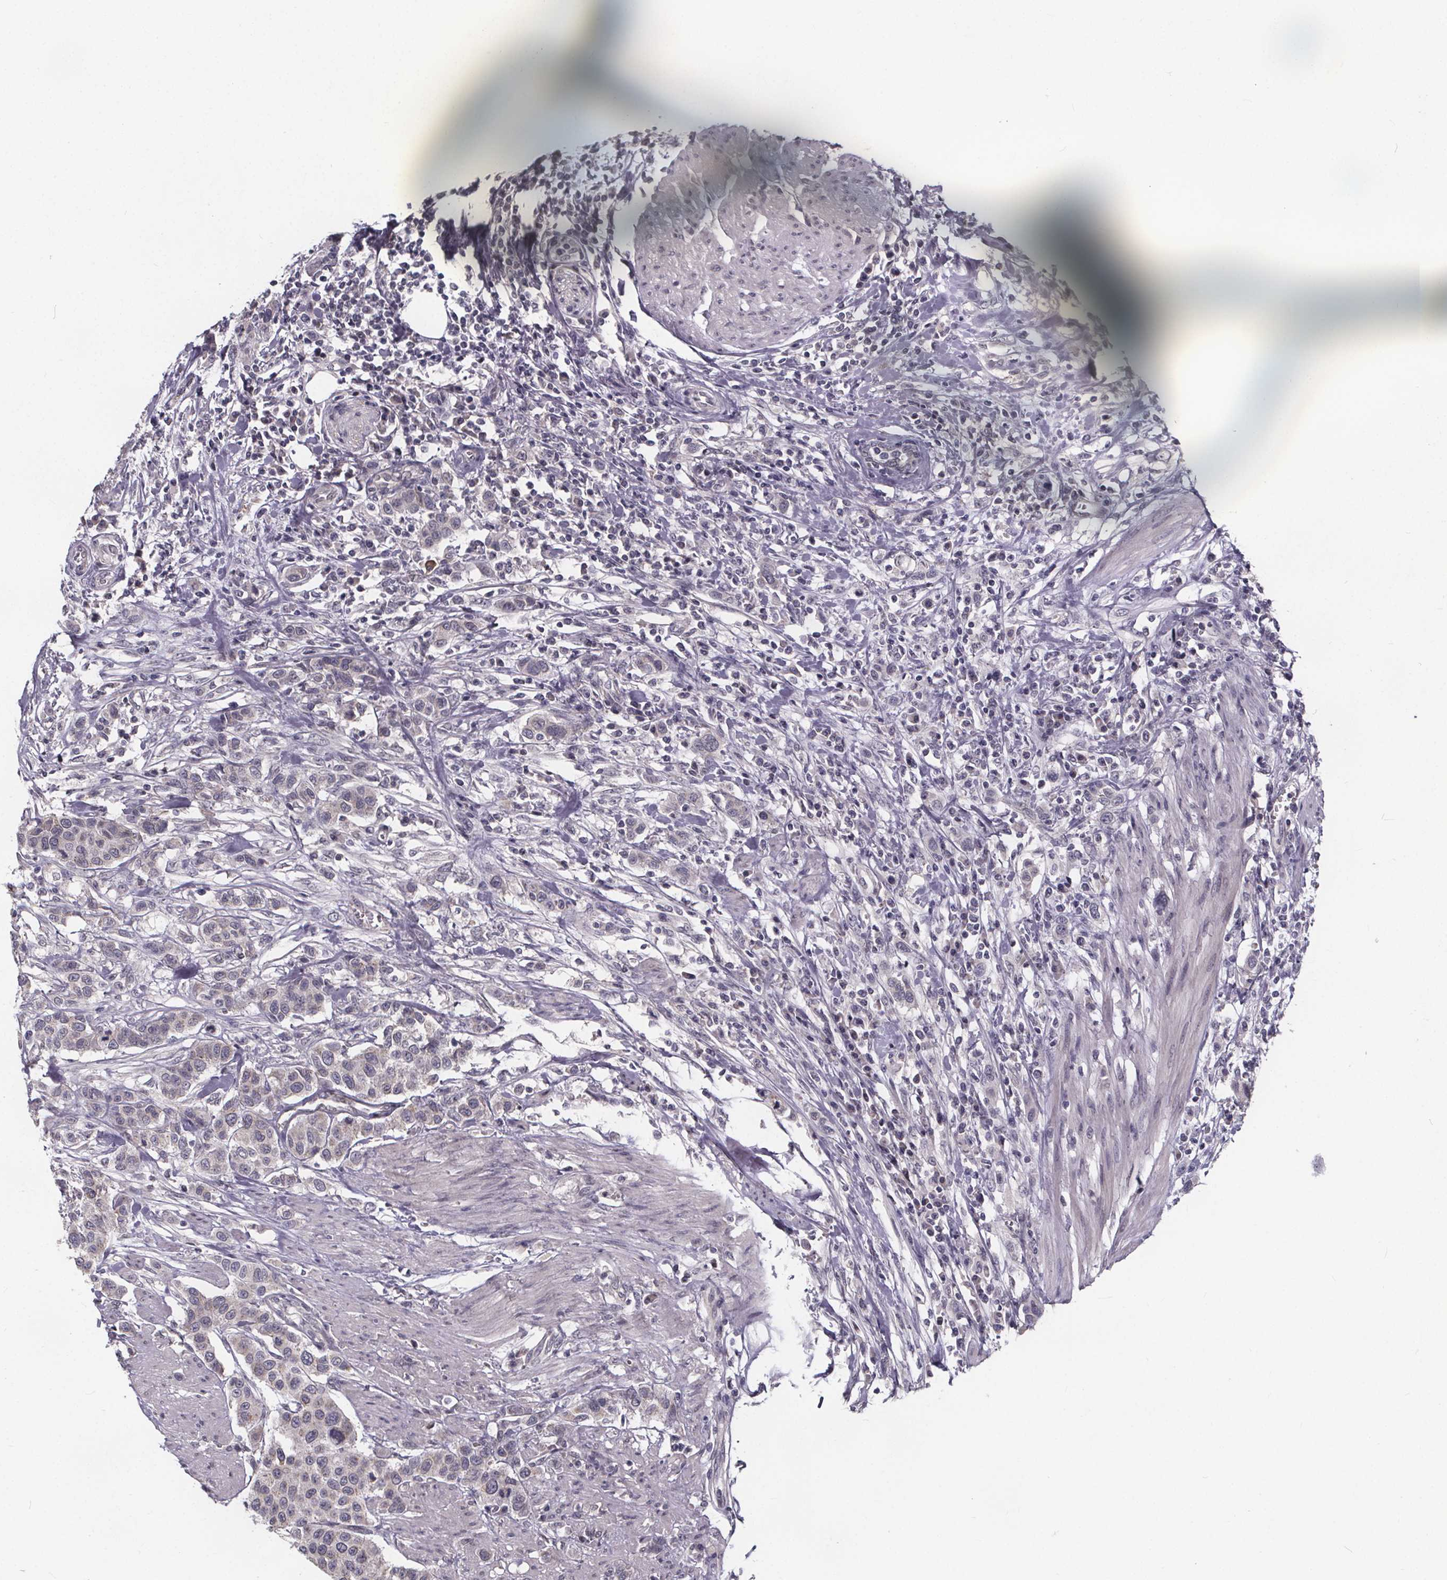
{"staining": {"intensity": "negative", "quantity": "none", "location": "none"}, "tissue": "urothelial cancer", "cell_type": "Tumor cells", "image_type": "cancer", "snomed": [{"axis": "morphology", "description": "Urothelial carcinoma, High grade"}, {"axis": "topography", "description": "Urinary bladder"}], "caption": "Tumor cells are negative for protein expression in human high-grade urothelial carcinoma. (IHC, brightfield microscopy, high magnification).", "gene": "FAM181B", "patient": {"sex": "female", "age": 58}}